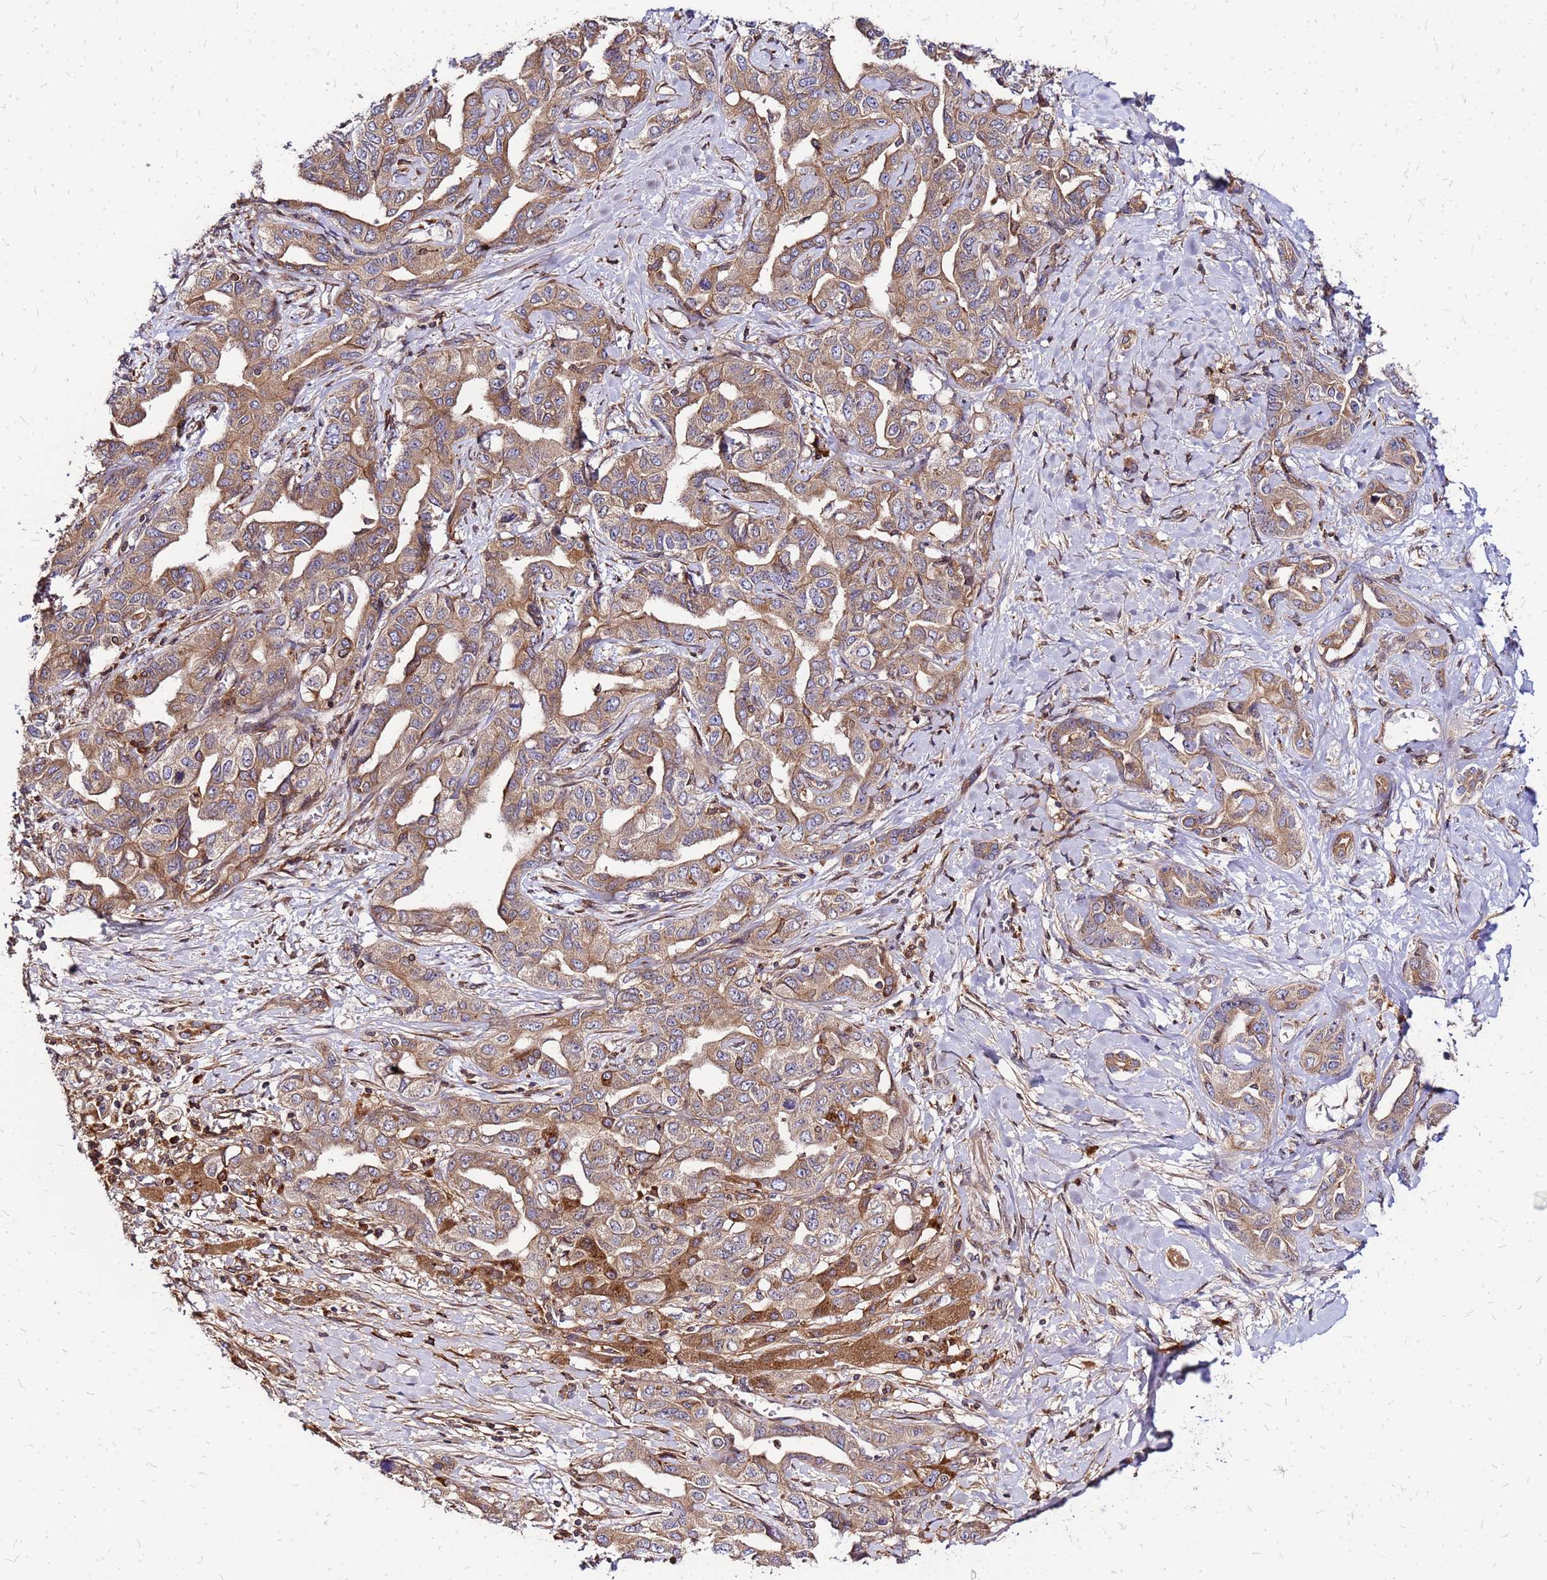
{"staining": {"intensity": "moderate", "quantity": ">75%", "location": "cytoplasmic/membranous"}, "tissue": "liver cancer", "cell_type": "Tumor cells", "image_type": "cancer", "snomed": [{"axis": "morphology", "description": "Cholangiocarcinoma"}, {"axis": "topography", "description": "Liver"}], "caption": "Protein positivity by IHC reveals moderate cytoplasmic/membranous staining in approximately >75% of tumor cells in cholangiocarcinoma (liver).", "gene": "CYBC1", "patient": {"sex": "male", "age": 59}}